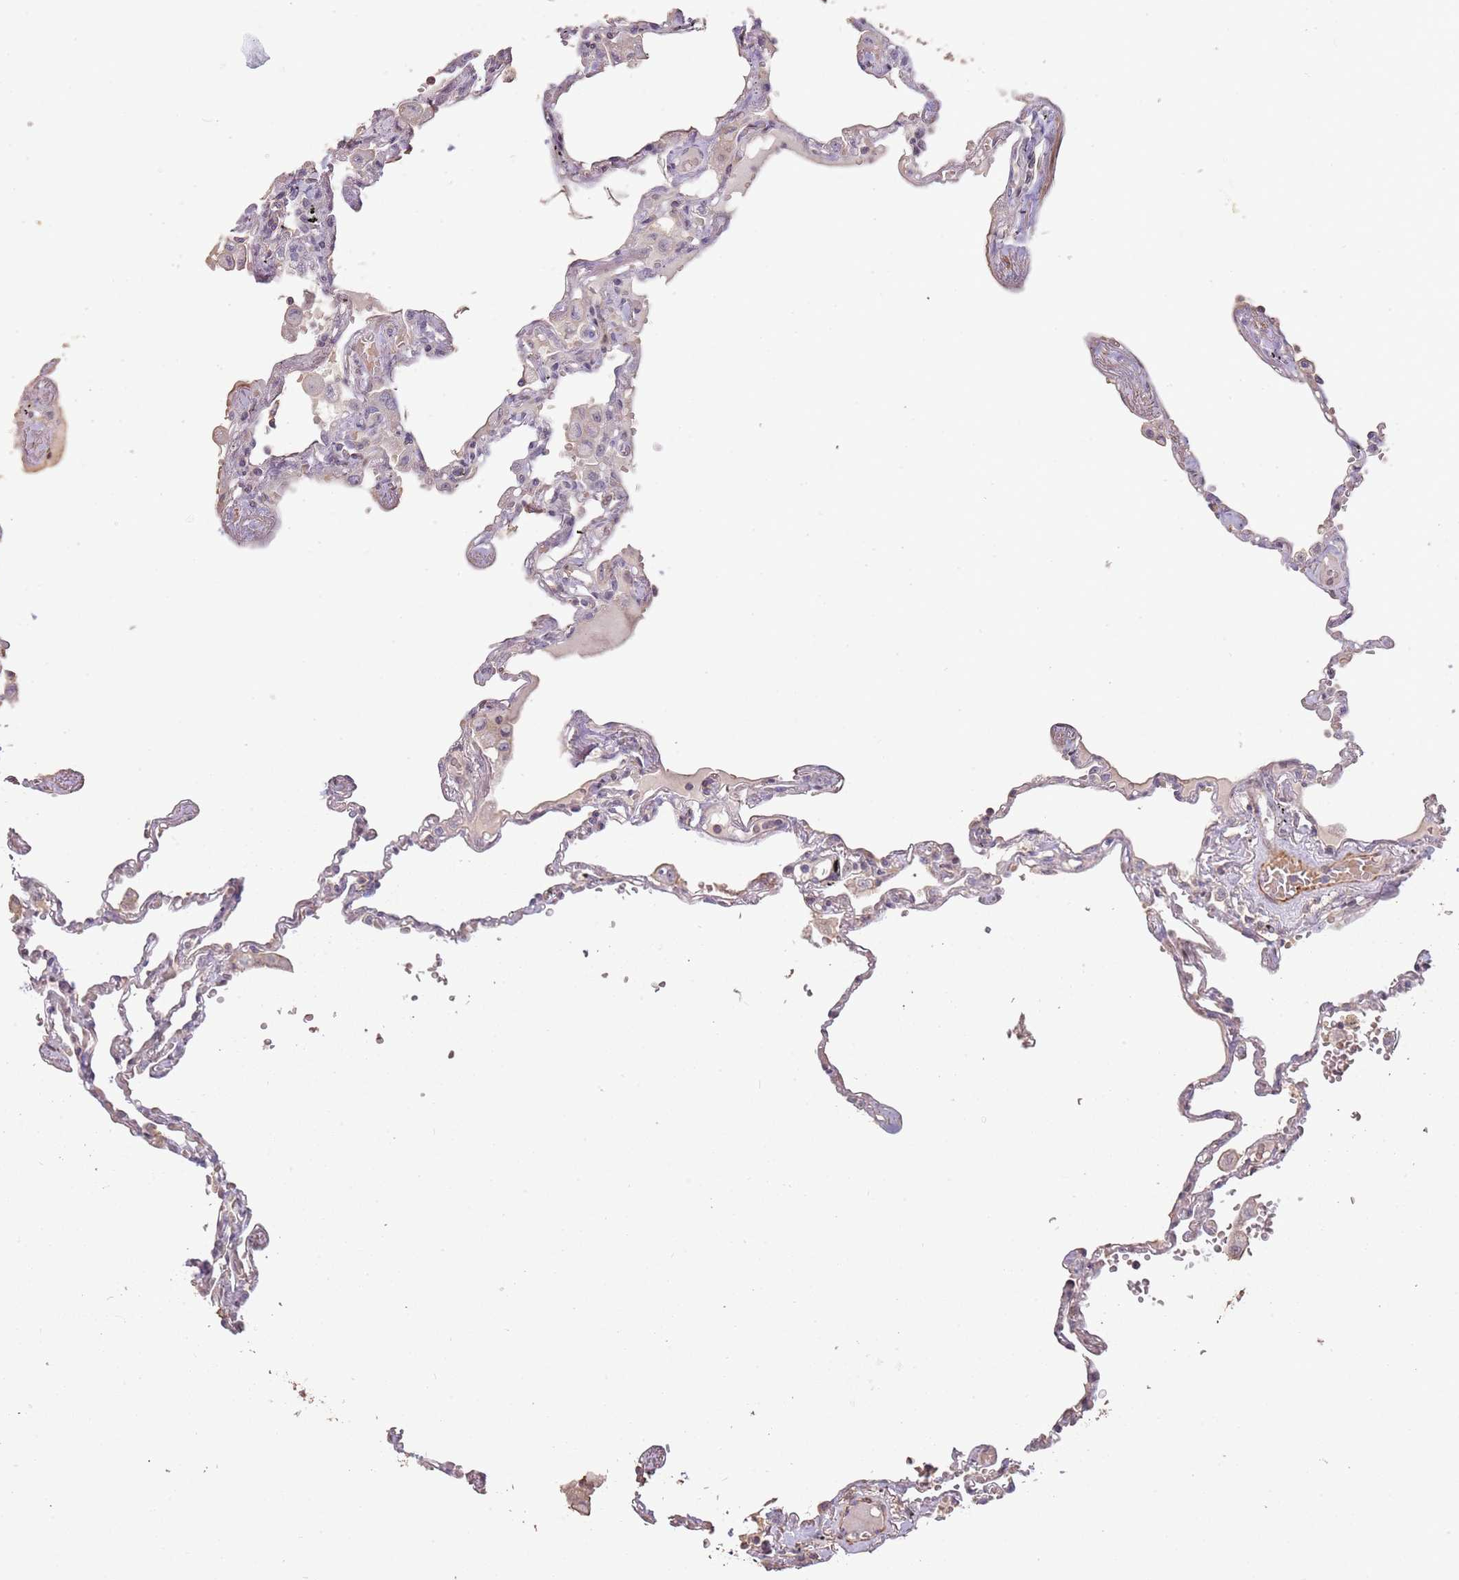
{"staining": {"intensity": "negative", "quantity": "none", "location": "none"}, "tissue": "lung", "cell_type": "Alveolar cells", "image_type": "normal", "snomed": [{"axis": "morphology", "description": "Normal tissue, NOS"}, {"axis": "topography", "description": "Lung"}], "caption": "High magnification brightfield microscopy of normal lung stained with DAB (brown) and counterstained with hematoxylin (blue): alveolar cells show no significant staining. (Stains: DAB (3,3'-diaminobenzidine) immunohistochemistry with hematoxylin counter stain, Microscopy: brightfield microscopy at high magnification).", "gene": "ADTRP", "patient": {"sex": "female", "age": 67}}